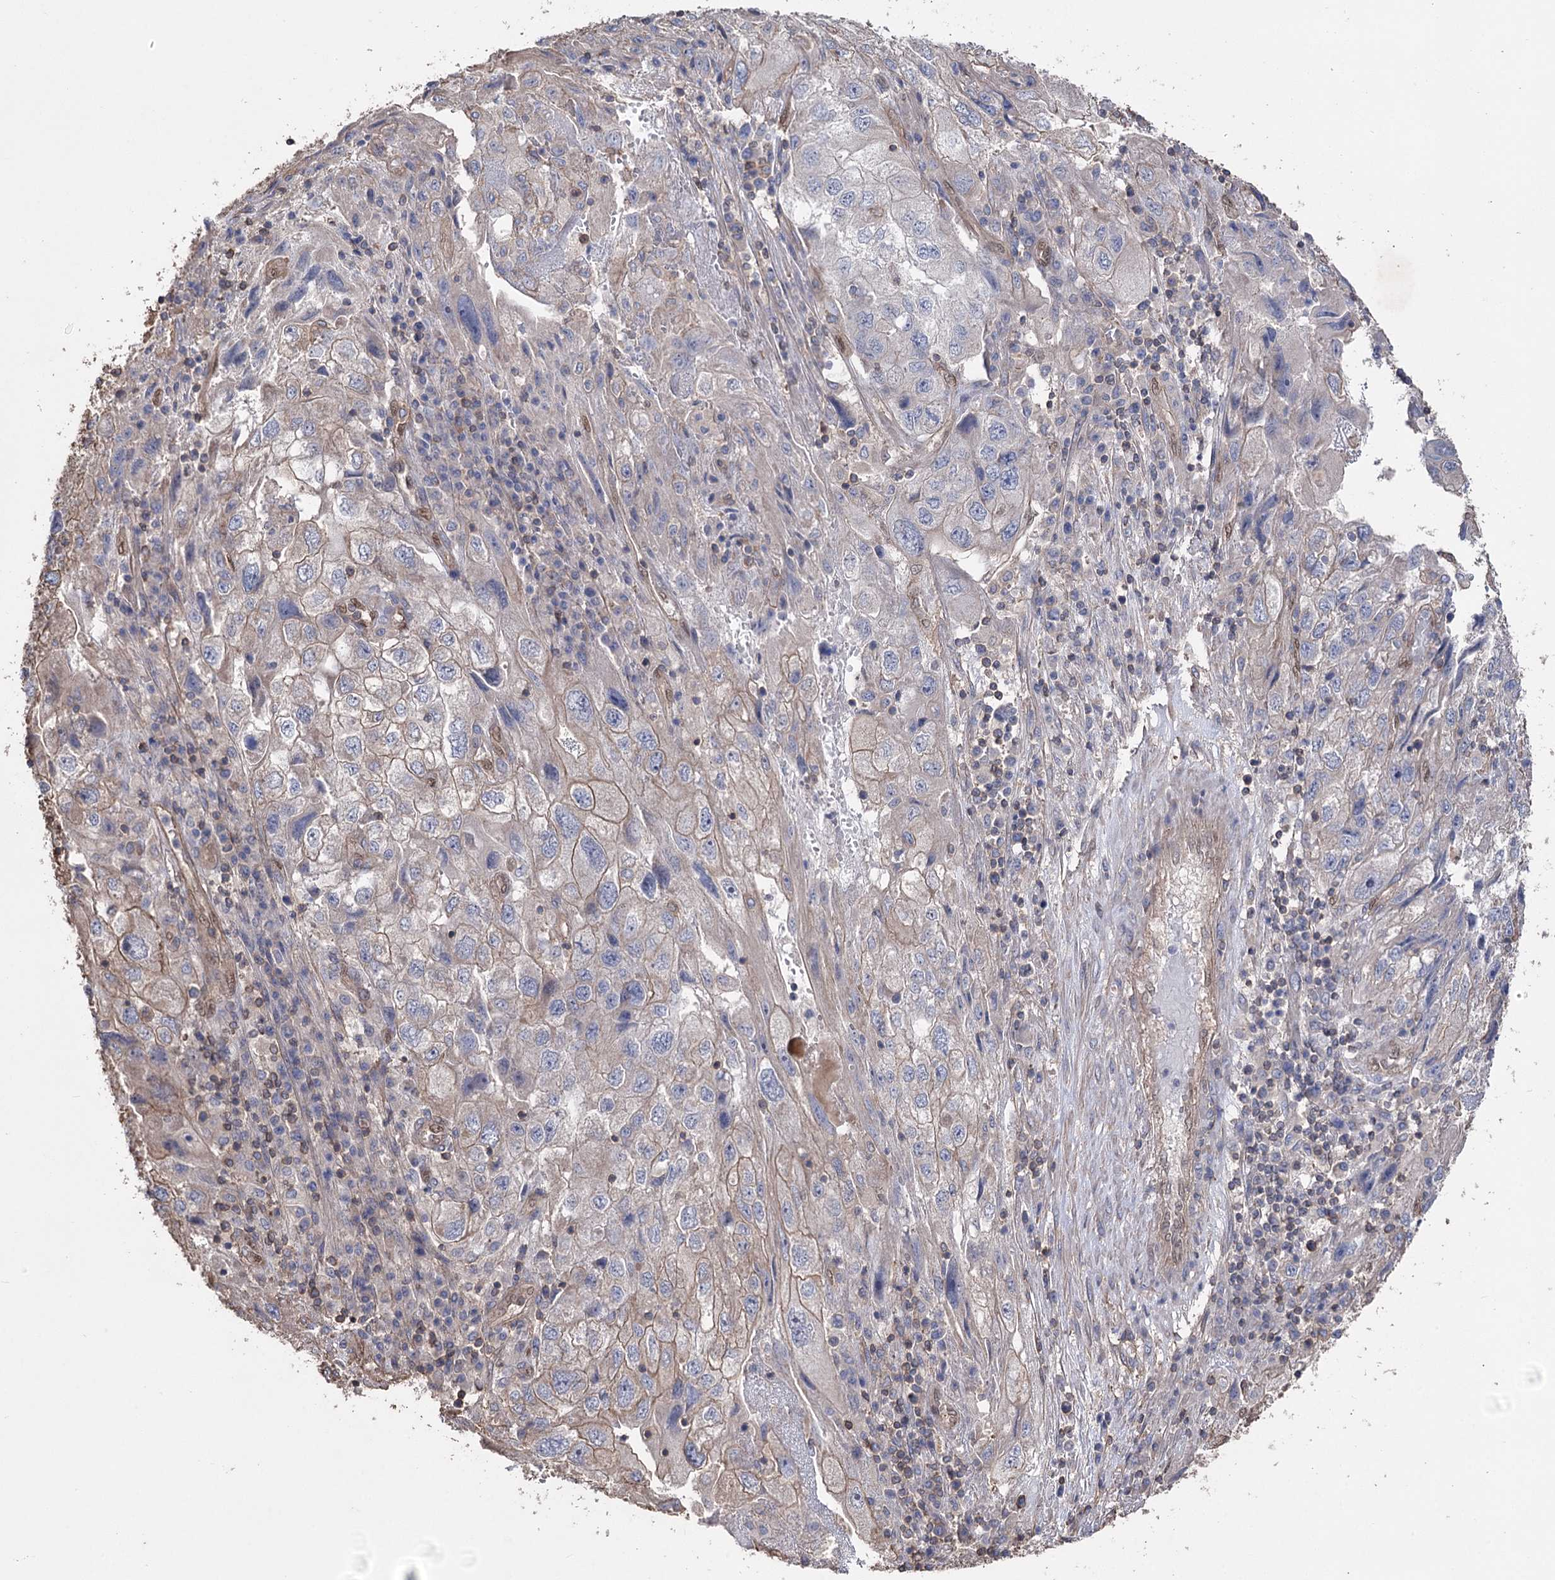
{"staining": {"intensity": "weak", "quantity": "<25%", "location": "cytoplasmic/membranous"}, "tissue": "endometrial cancer", "cell_type": "Tumor cells", "image_type": "cancer", "snomed": [{"axis": "morphology", "description": "Adenocarcinoma, NOS"}, {"axis": "topography", "description": "Endometrium"}], "caption": "Immunohistochemistry histopathology image of neoplastic tissue: human endometrial adenocarcinoma stained with DAB demonstrates no significant protein expression in tumor cells. (DAB (3,3'-diaminobenzidine) immunohistochemistry with hematoxylin counter stain).", "gene": "FAM13B", "patient": {"sex": "female", "age": 49}}